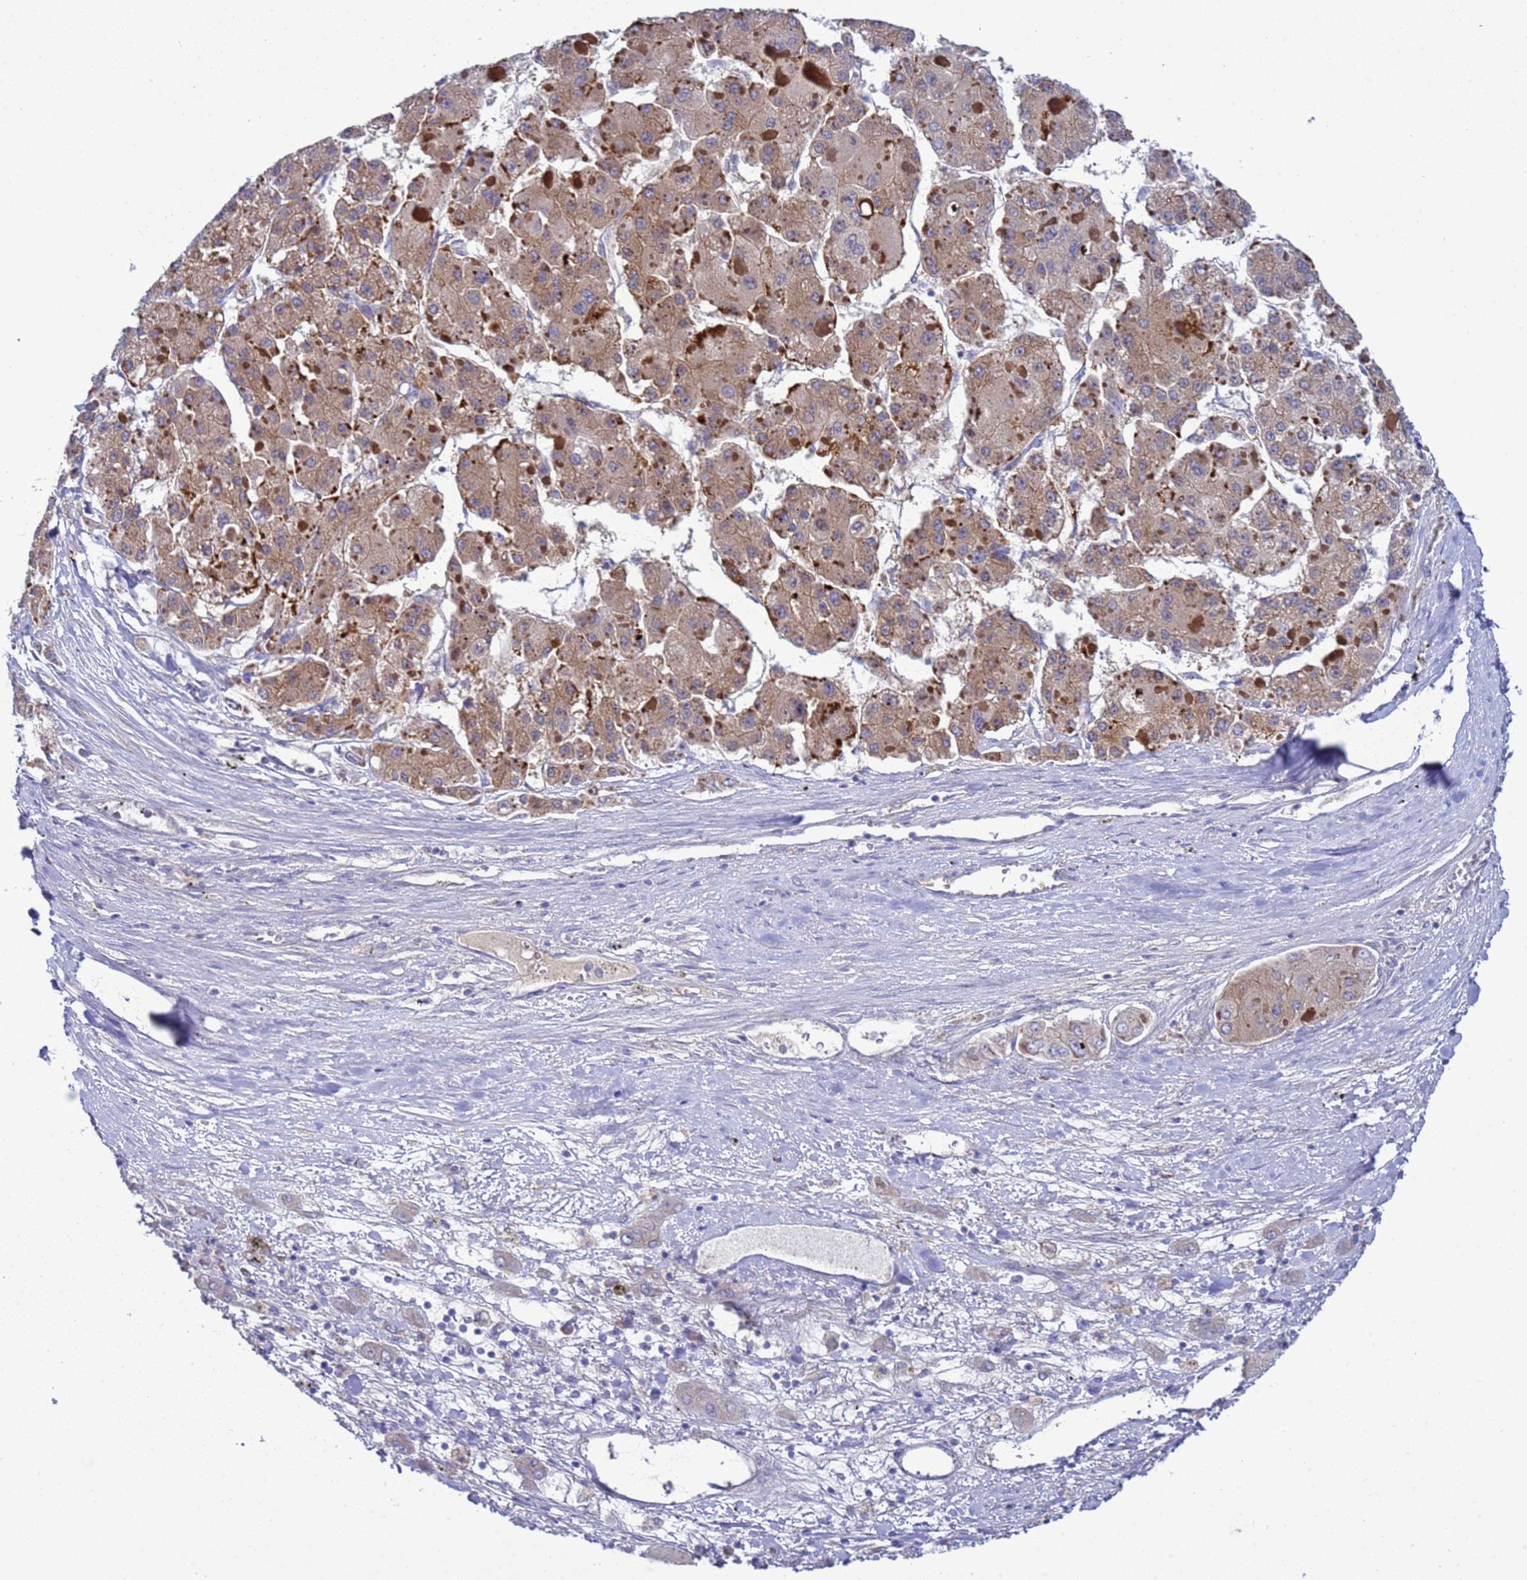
{"staining": {"intensity": "weak", "quantity": ">75%", "location": "cytoplasmic/membranous"}, "tissue": "liver cancer", "cell_type": "Tumor cells", "image_type": "cancer", "snomed": [{"axis": "morphology", "description": "Carcinoma, Hepatocellular, NOS"}, {"axis": "topography", "description": "Liver"}], "caption": "A low amount of weak cytoplasmic/membranous positivity is identified in about >75% of tumor cells in hepatocellular carcinoma (liver) tissue.", "gene": "RC3H2", "patient": {"sex": "female", "age": 73}}